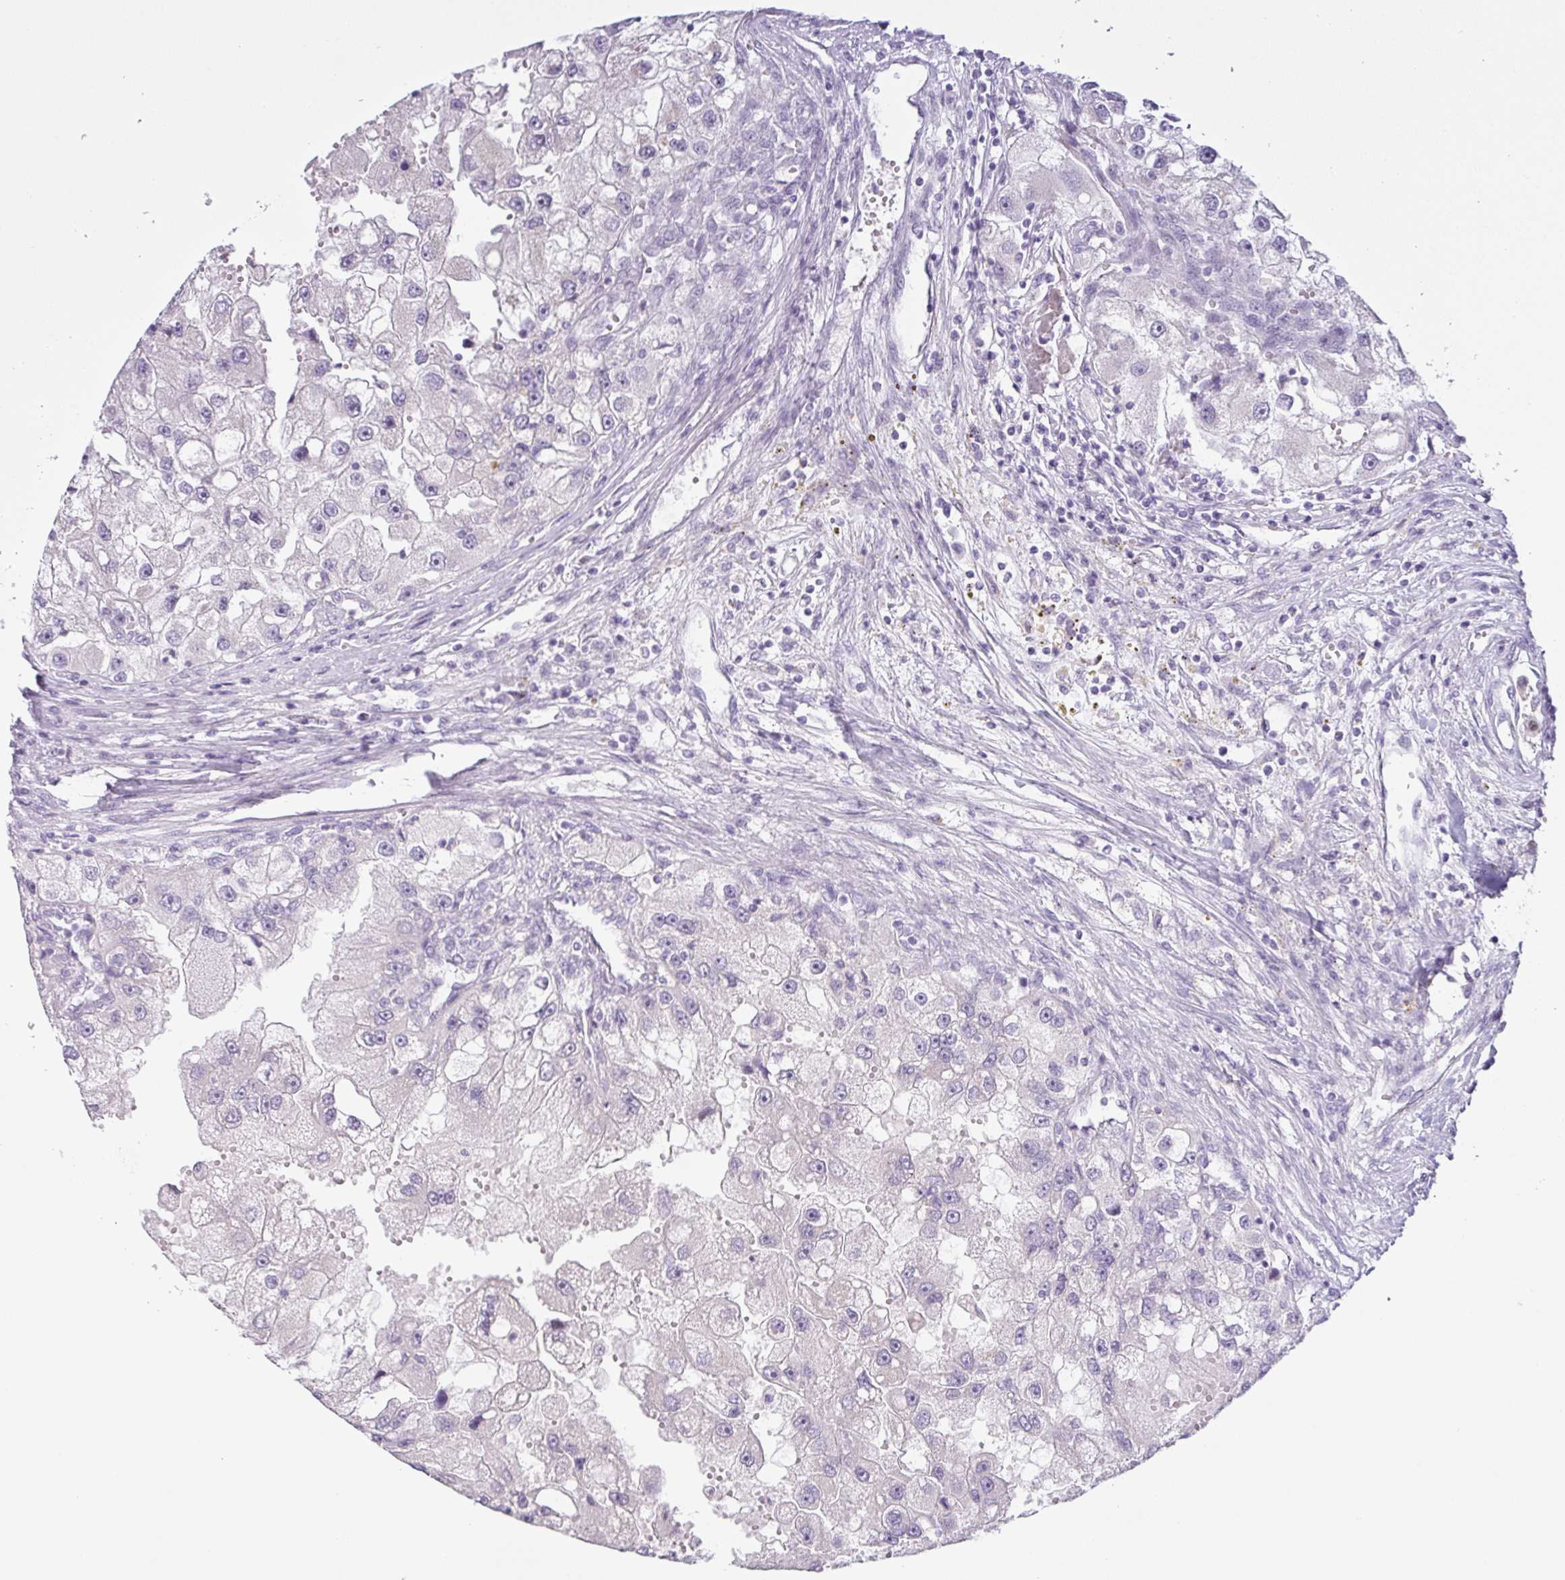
{"staining": {"intensity": "negative", "quantity": "none", "location": "none"}, "tissue": "renal cancer", "cell_type": "Tumor cells", "image_type": "cancer", "snomed": [{"axis": "morphology", "description": "Adenocarcinoma, NOS"}, {"axis": "topography", "description": "Kidney"}], "caption": "A micrograph of renal adenocarcinoma stained for a protein demonstrates no brown staining in tumor cells.", "gene": "CMPK1", "patient": {"sex": "male", "age": 63}}